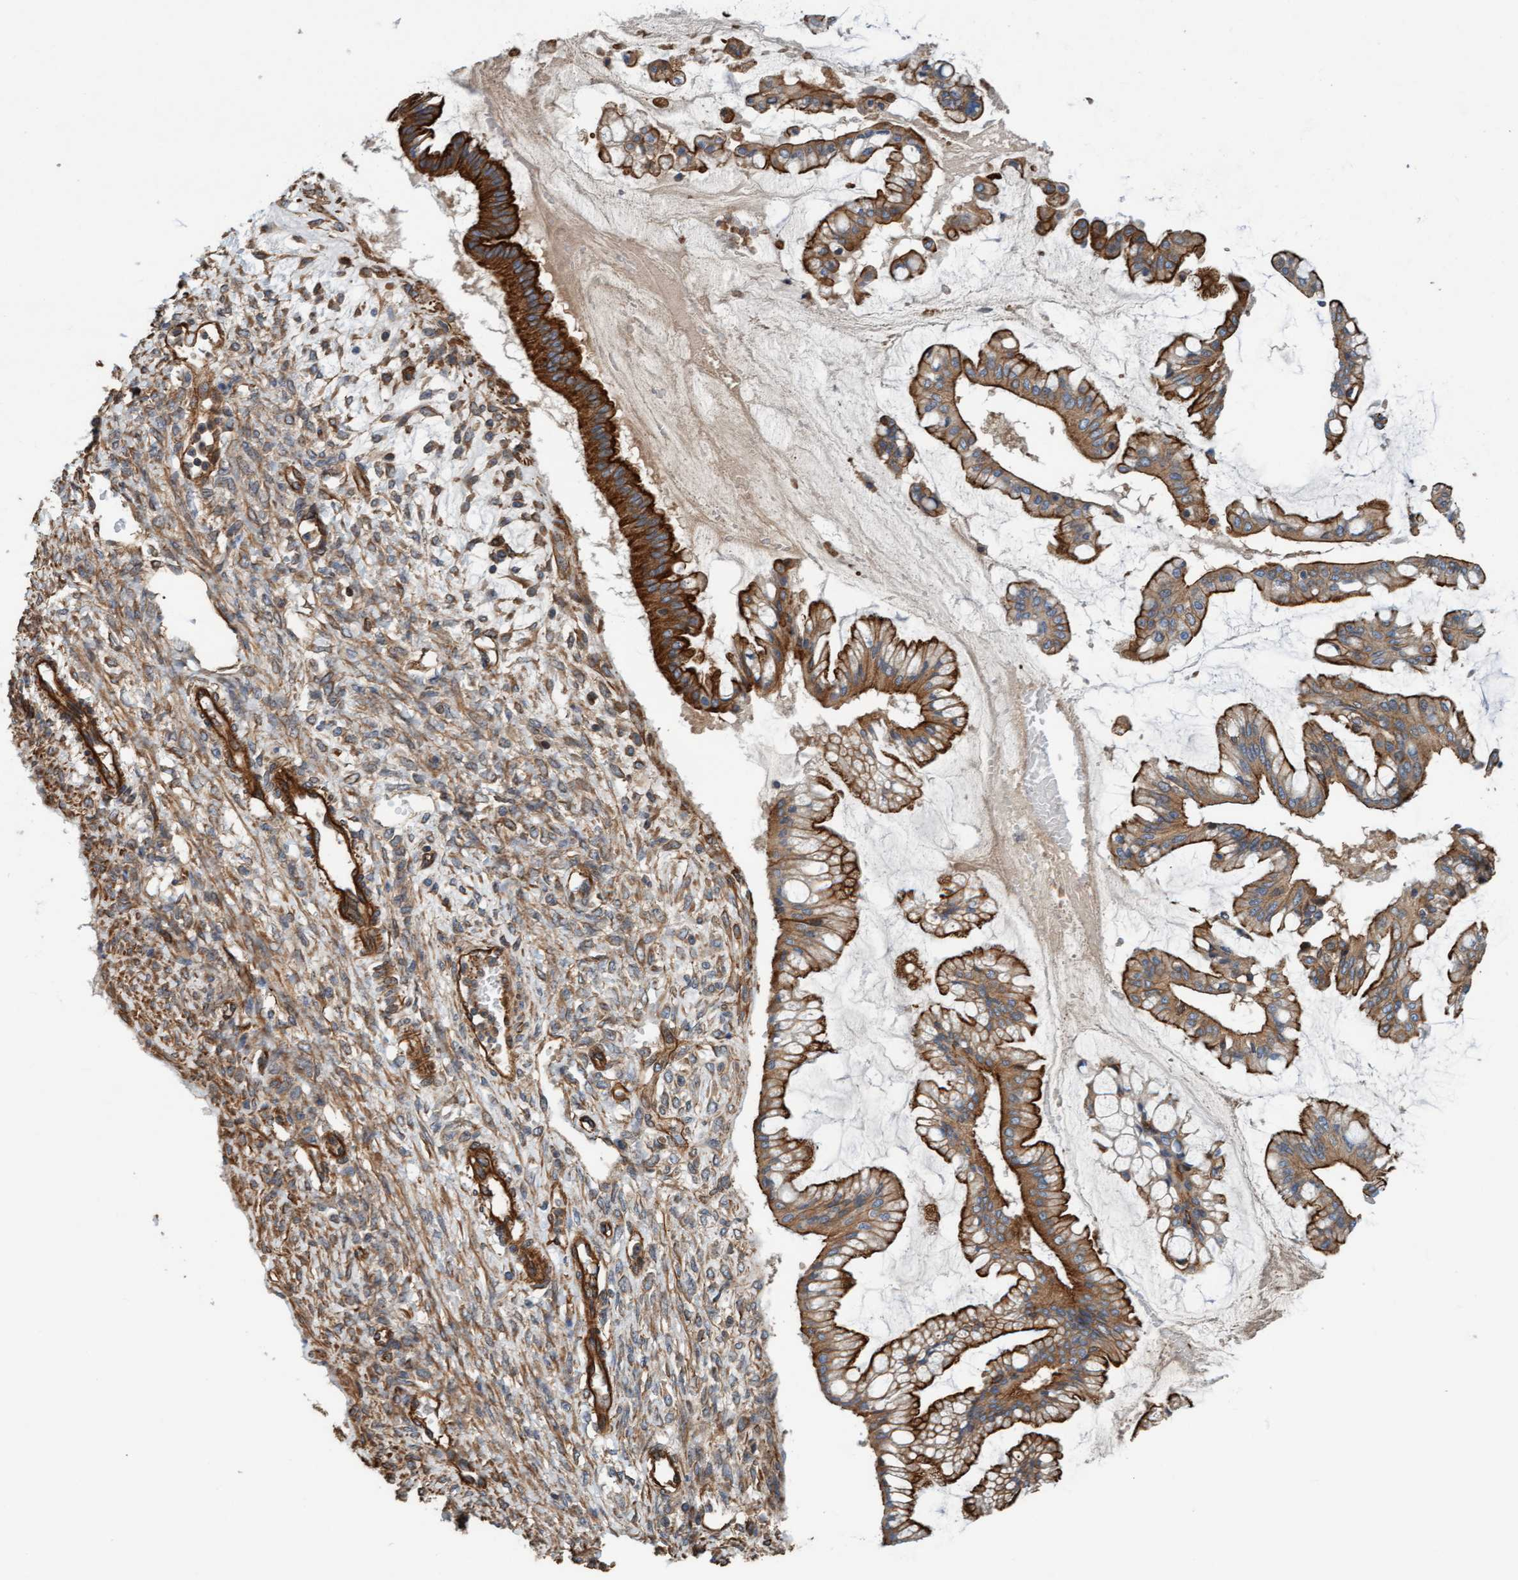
{"staining": {"intensity": "strong", "quantity": ">75%", "location": "cytoplasmic/membranous"}, "tissue": "ovarian cancer", "cell_type": "Tumor cells", "image_type": "cancer", "snomed": [{"axis": "morphology", "description": "Cystadenocarcinoma, mucinous, NOS"}, {"axis": "topography", "description": "Ovary"}], "caption": "Strong cytoplasmic/membranous staining is present in approximately >75% of tumor cells in ovarian mucinous cystadenocarcinoma. (DAB (3,3'-diaminobenzidine) IHC, brown staining for protein, blue staining for nuclei).", "gene": "STXBP4", "patient": {"sex": "female", "age": 73}}